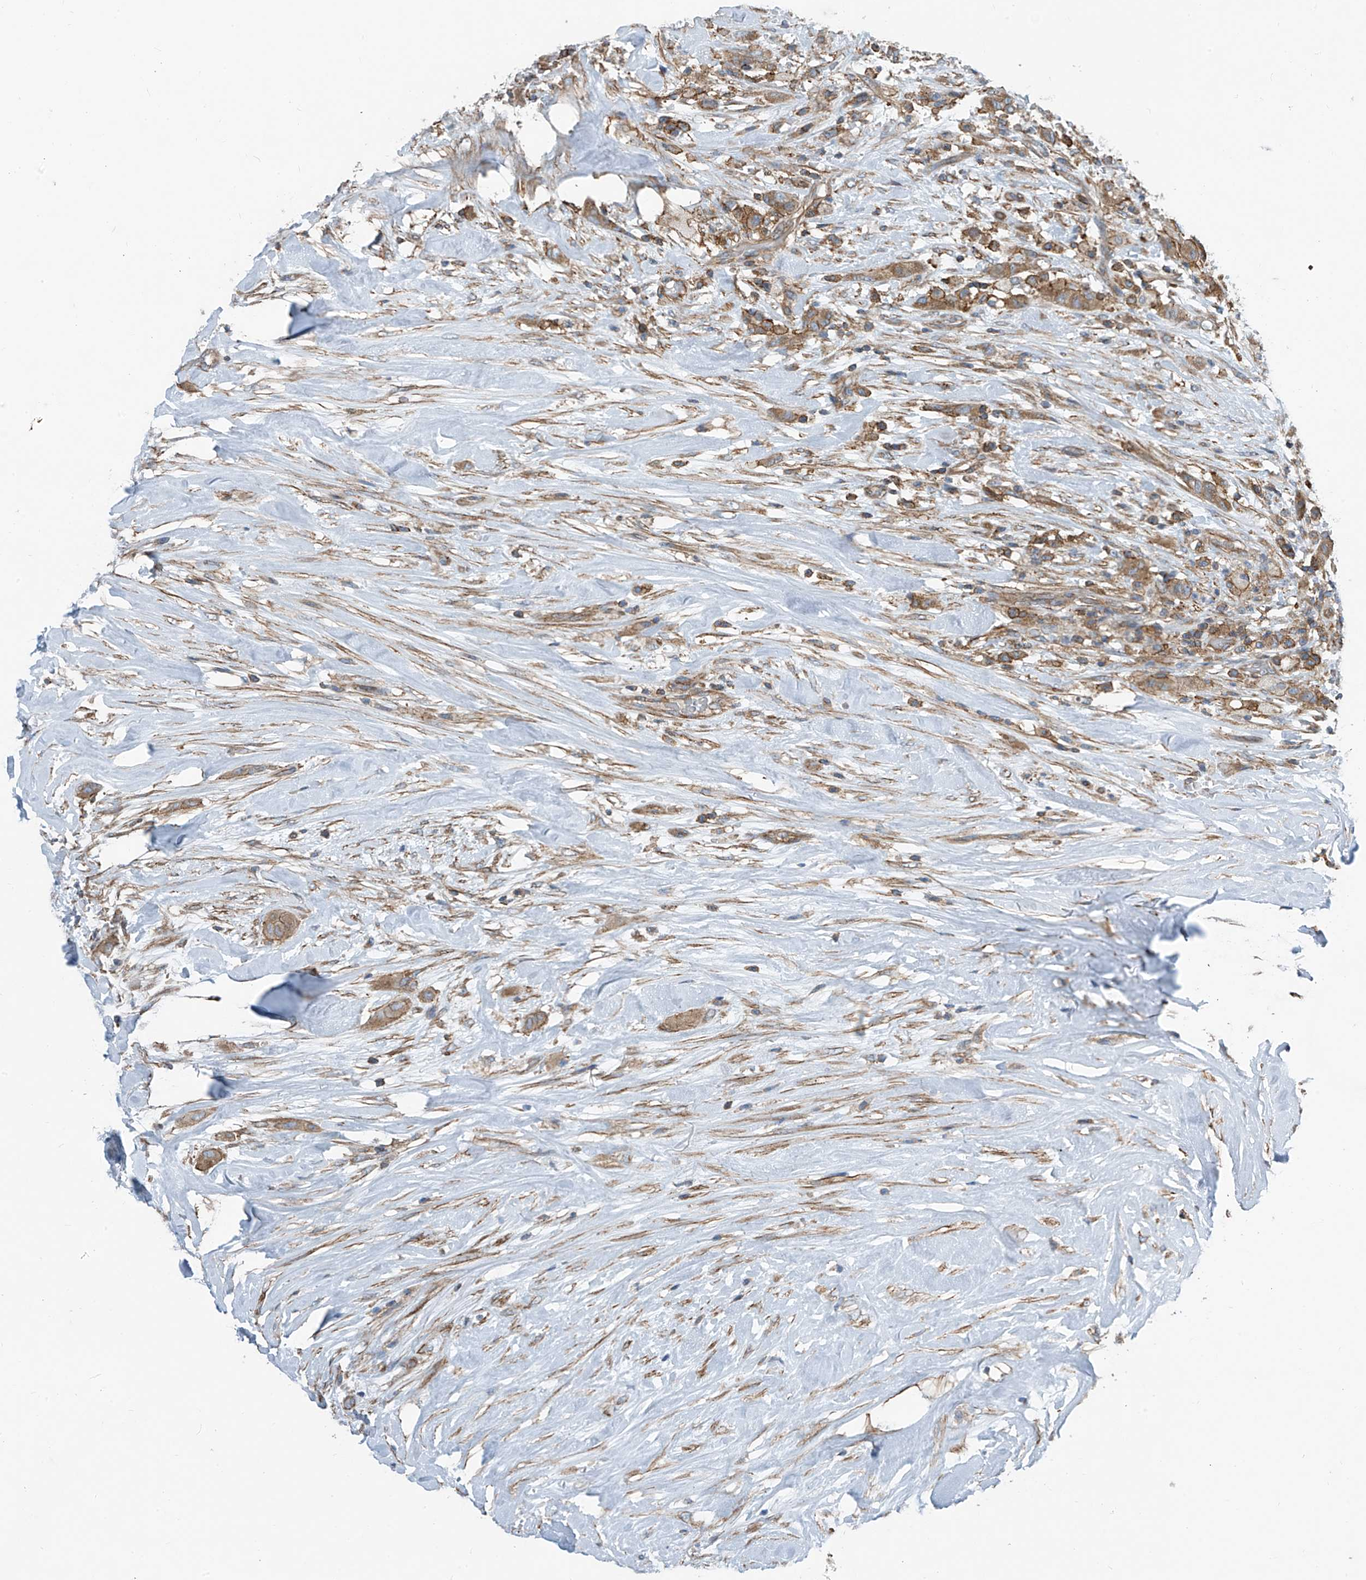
{"staining": {"intensity": "moderate", "quantity": ">75%", "location": "cytoplasmic/membranous"}, "tissue": "thyroid cancer", "cell_type": "Tumor cells", "image_type": "cancer", "snomed": [{"axis": "morphology", "description": "Papillary adenocarcinoma, NOS"}, {"axis": "topography", "description": "Thyroid gland"}], "caption": "Immunohistochemistry (IHC) micrograph of human thyroid cancer (papillary adenocarcinoma) stained for a protein (brown), which displays medium levels of moderate cytoplasmic/membranous expression in about >75% of tumor cells.", "gene": "SLC1A5", "patient": {"sex": "female", "age": 59}}